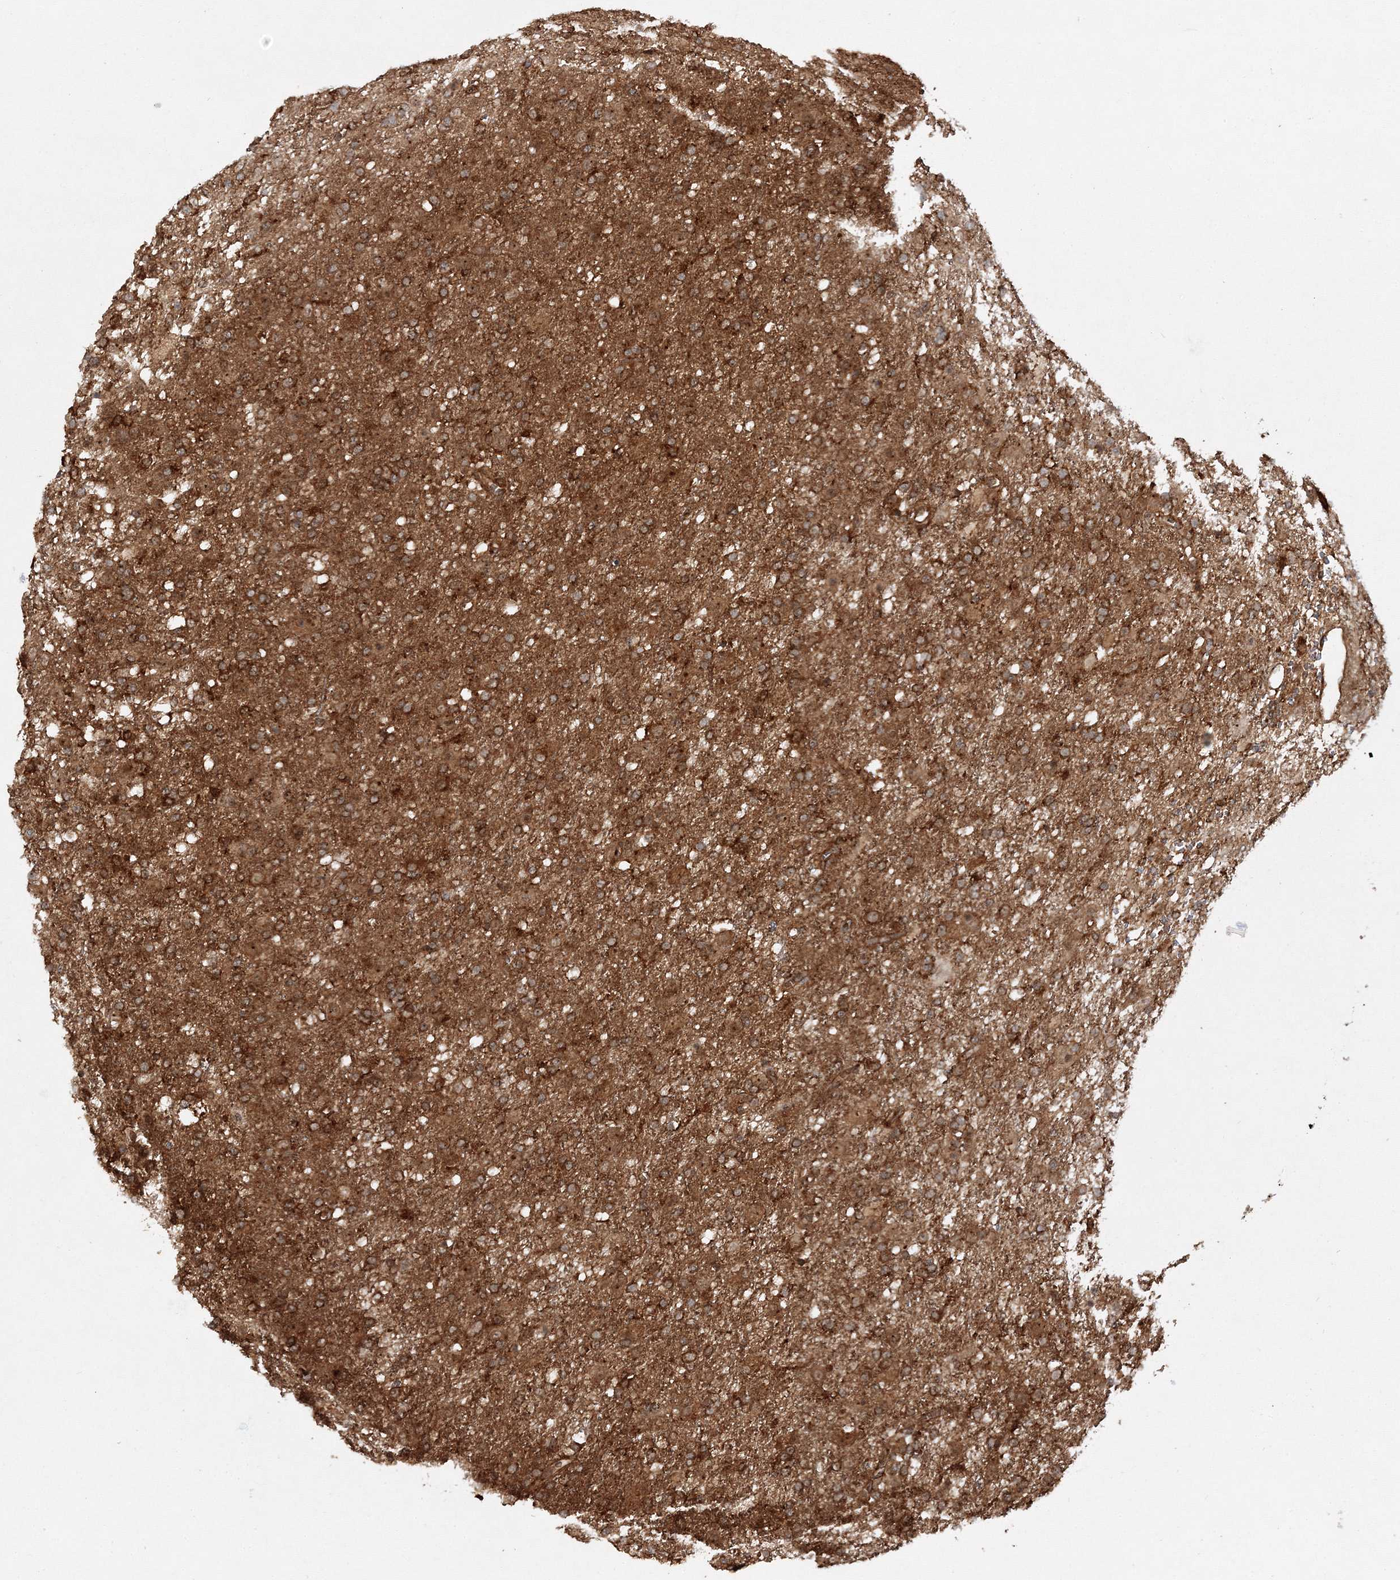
{"staining": {"intensity": "strong", "quantity": ">75%", "location": "cytoplasmic/membranous"}, "tissue": "glioma", "cell_type": "Tumor cells", "image_type": "cancer", "snomed": [{"axis": "morphology", "description": "Glioma, malignant, Low grade"}, {"axis": "topography", "description": "Brain"}], "caption": "A histopathology image showing strong cytoplasmic/membranous staining in approximately >75% of tumor cells in glioma, as visualized by brown immunohistochemical staining.", "gene": "WDR37", "patient": {"sex": "male", "age": 65}}